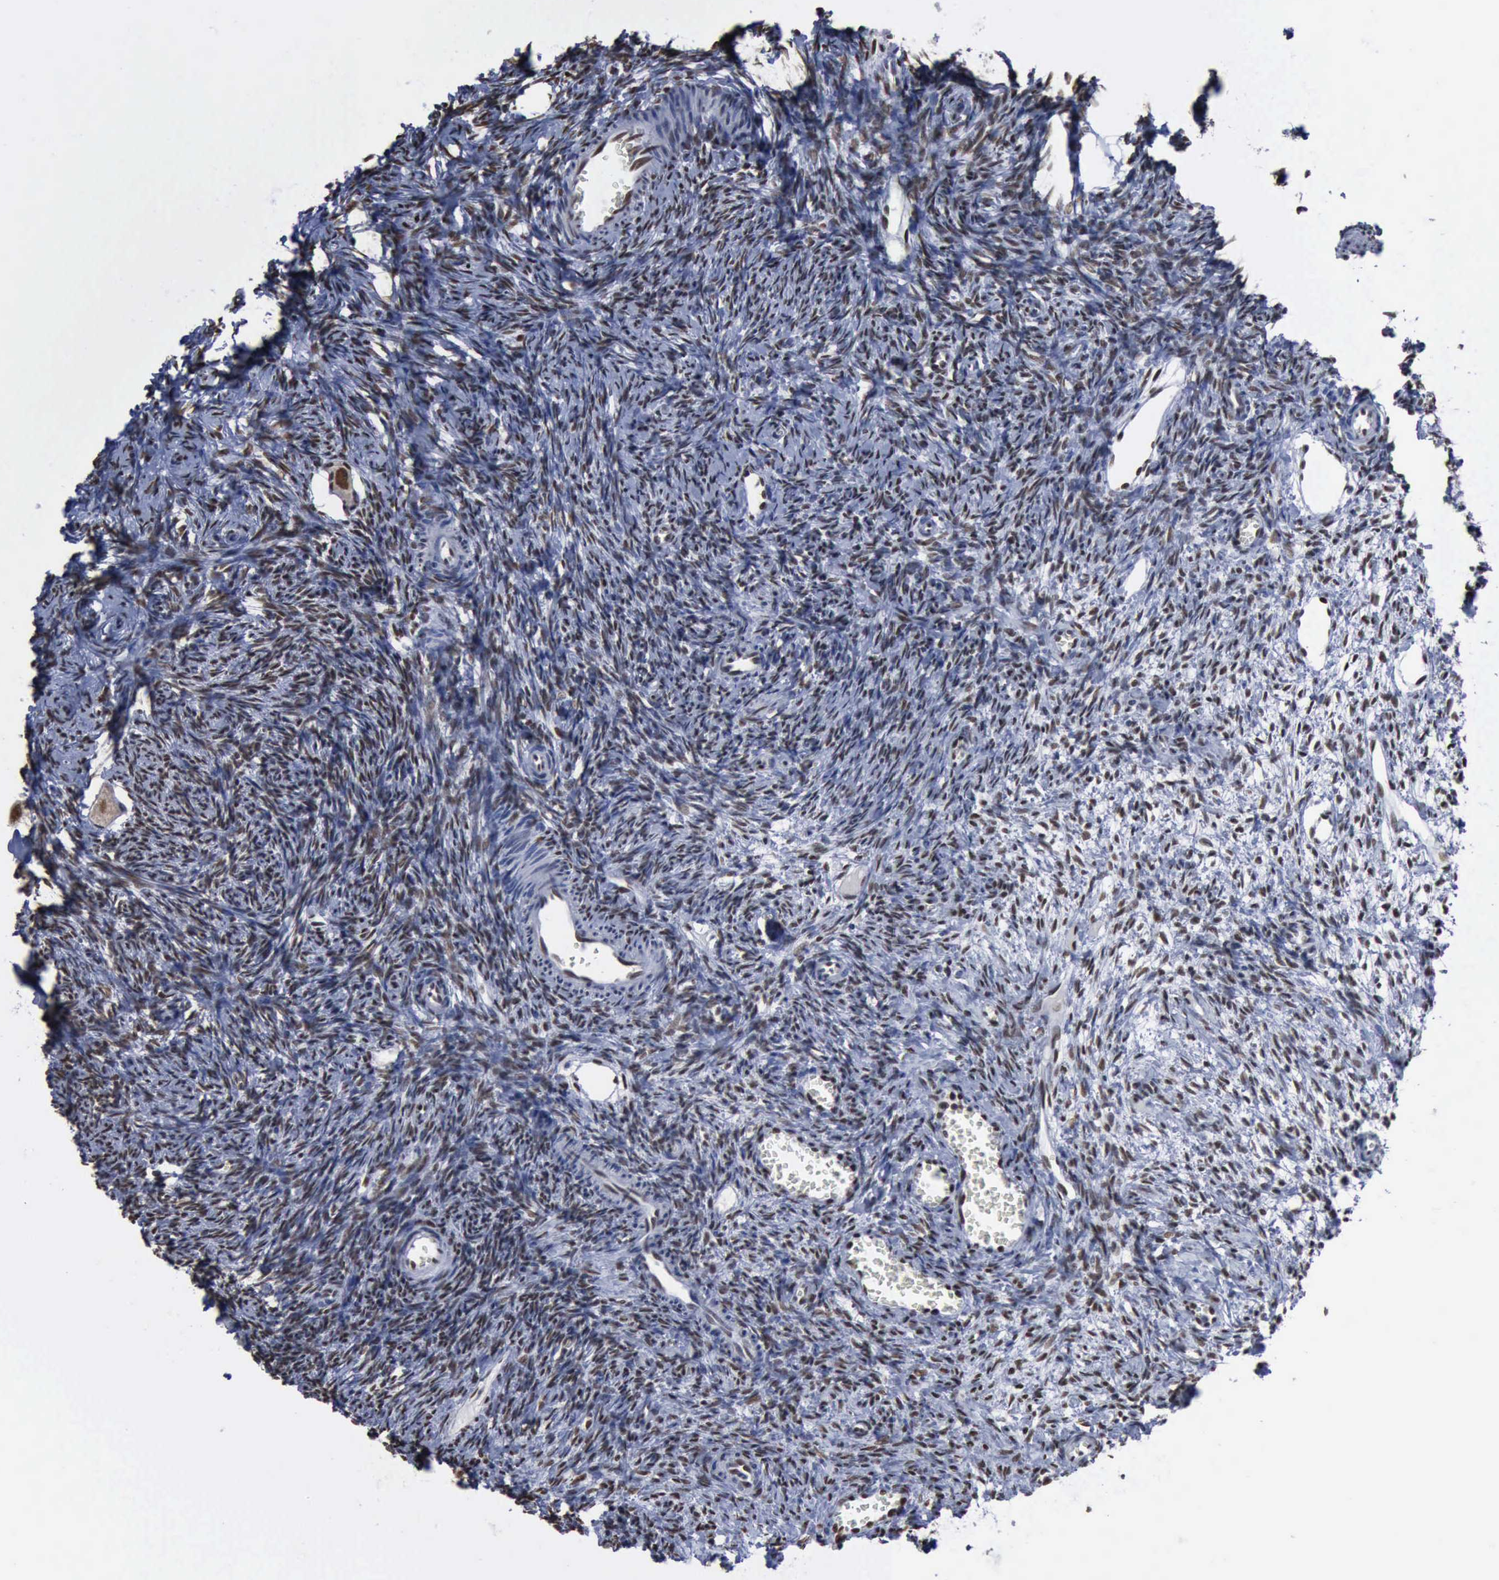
{"staining": {"intensity": "weak", "quantity": ">75%", "location": "nuclear"}, "tissue": "ovary", "cell_type": "Ovarian stroma cells", "image_type": "normal", "snomed": [{"axis": "morphology", "description": "Normal tissue, NOS"}, {"axis": "topography", "description": "Ovary"}], "caption": "Ovarian stroma cells display low levels of weak nuclear expression in about >75% of cells in benign human ovary. Nuclei are stained in blue.", "gene": "PCNA", "patient": {"sex": "female", "age": 27}}